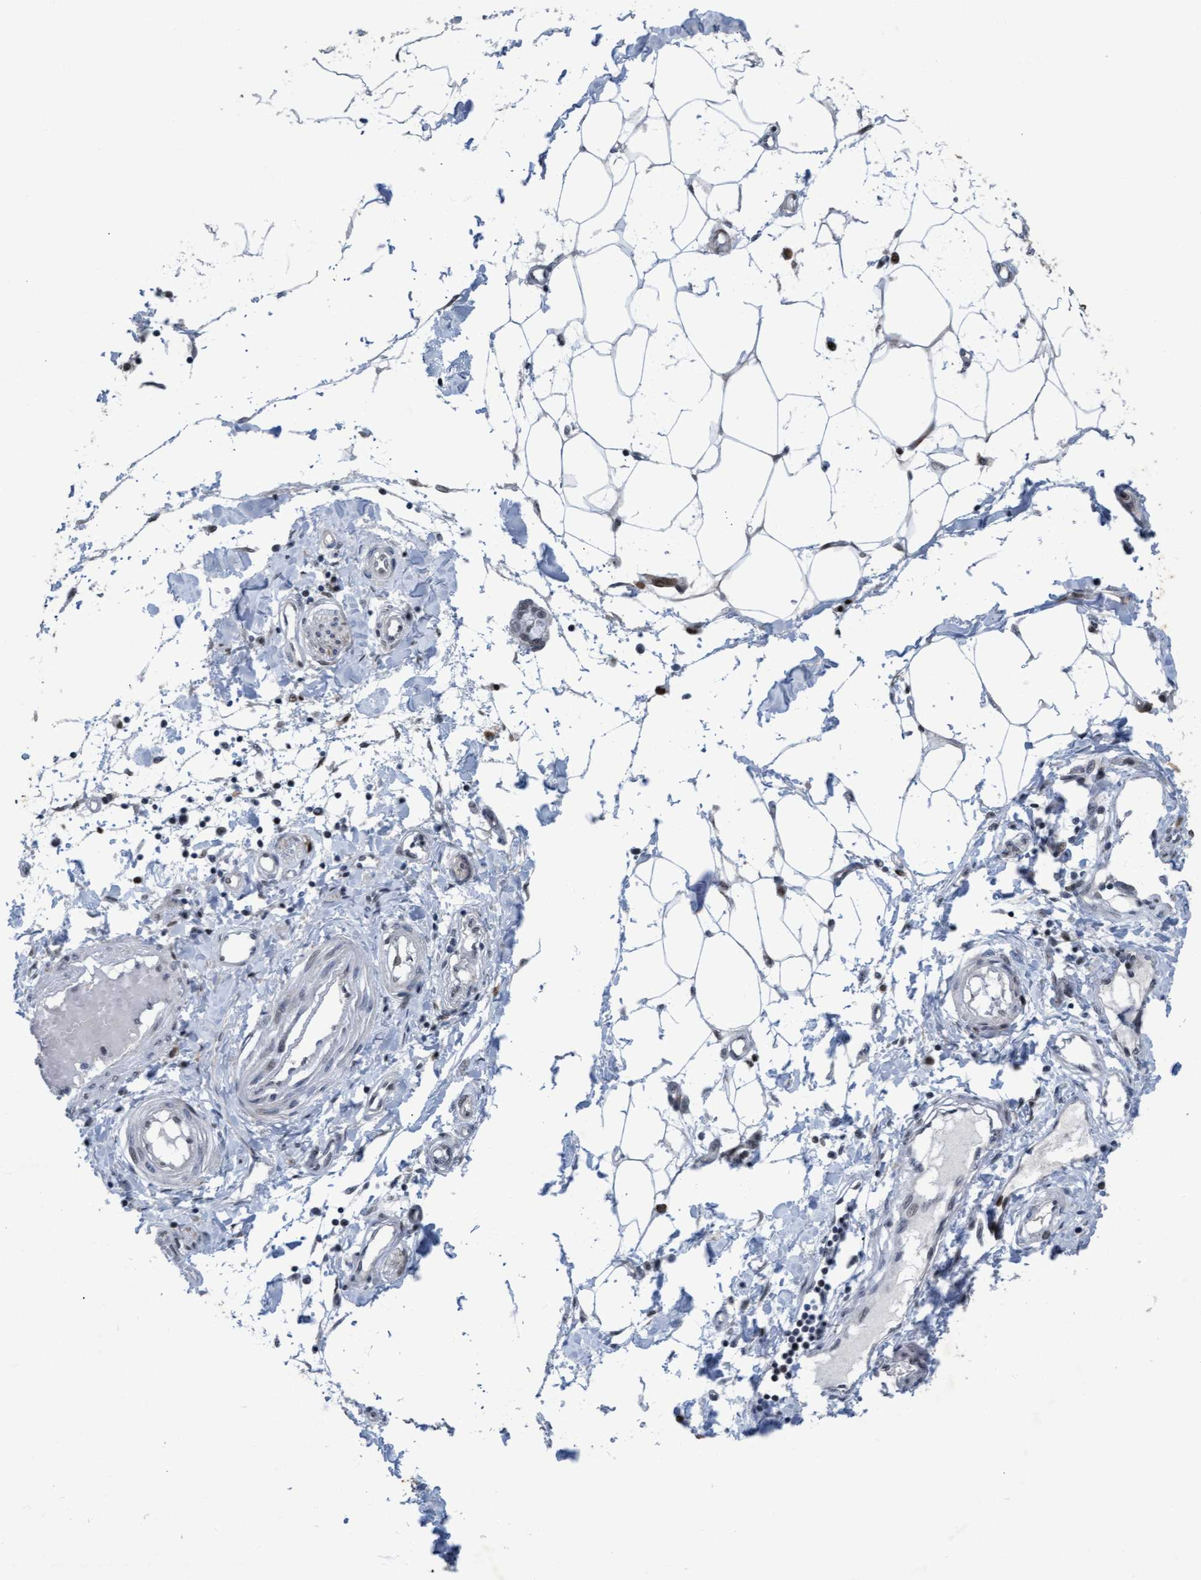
{"staining": {"intensity": "negative", "quantity": "none", "location": "none"}, "tissue": "adipose tissue", "cell_type": "Adipocytes", "image_type": "normal", "snomed": [{"axis": "morphology", "description": "Normal tissue, NOS"}, {"axis": "morphology", "description": "Adenocarcinoma, NOS"}, {"axis": "topography", "description": "Colon"}, {"axis": "topography", "description": "Peripheral nerve tissue"}], "caption": "Micrograph shows no significant protein expression in adipocytes of benign adipose tissue. The staining is performed using DAB brown chromogen with nuclei counter-stained in using hematoxylin.", "gene": "CWC27", "patient": {"sex": "male", "age": 14}}